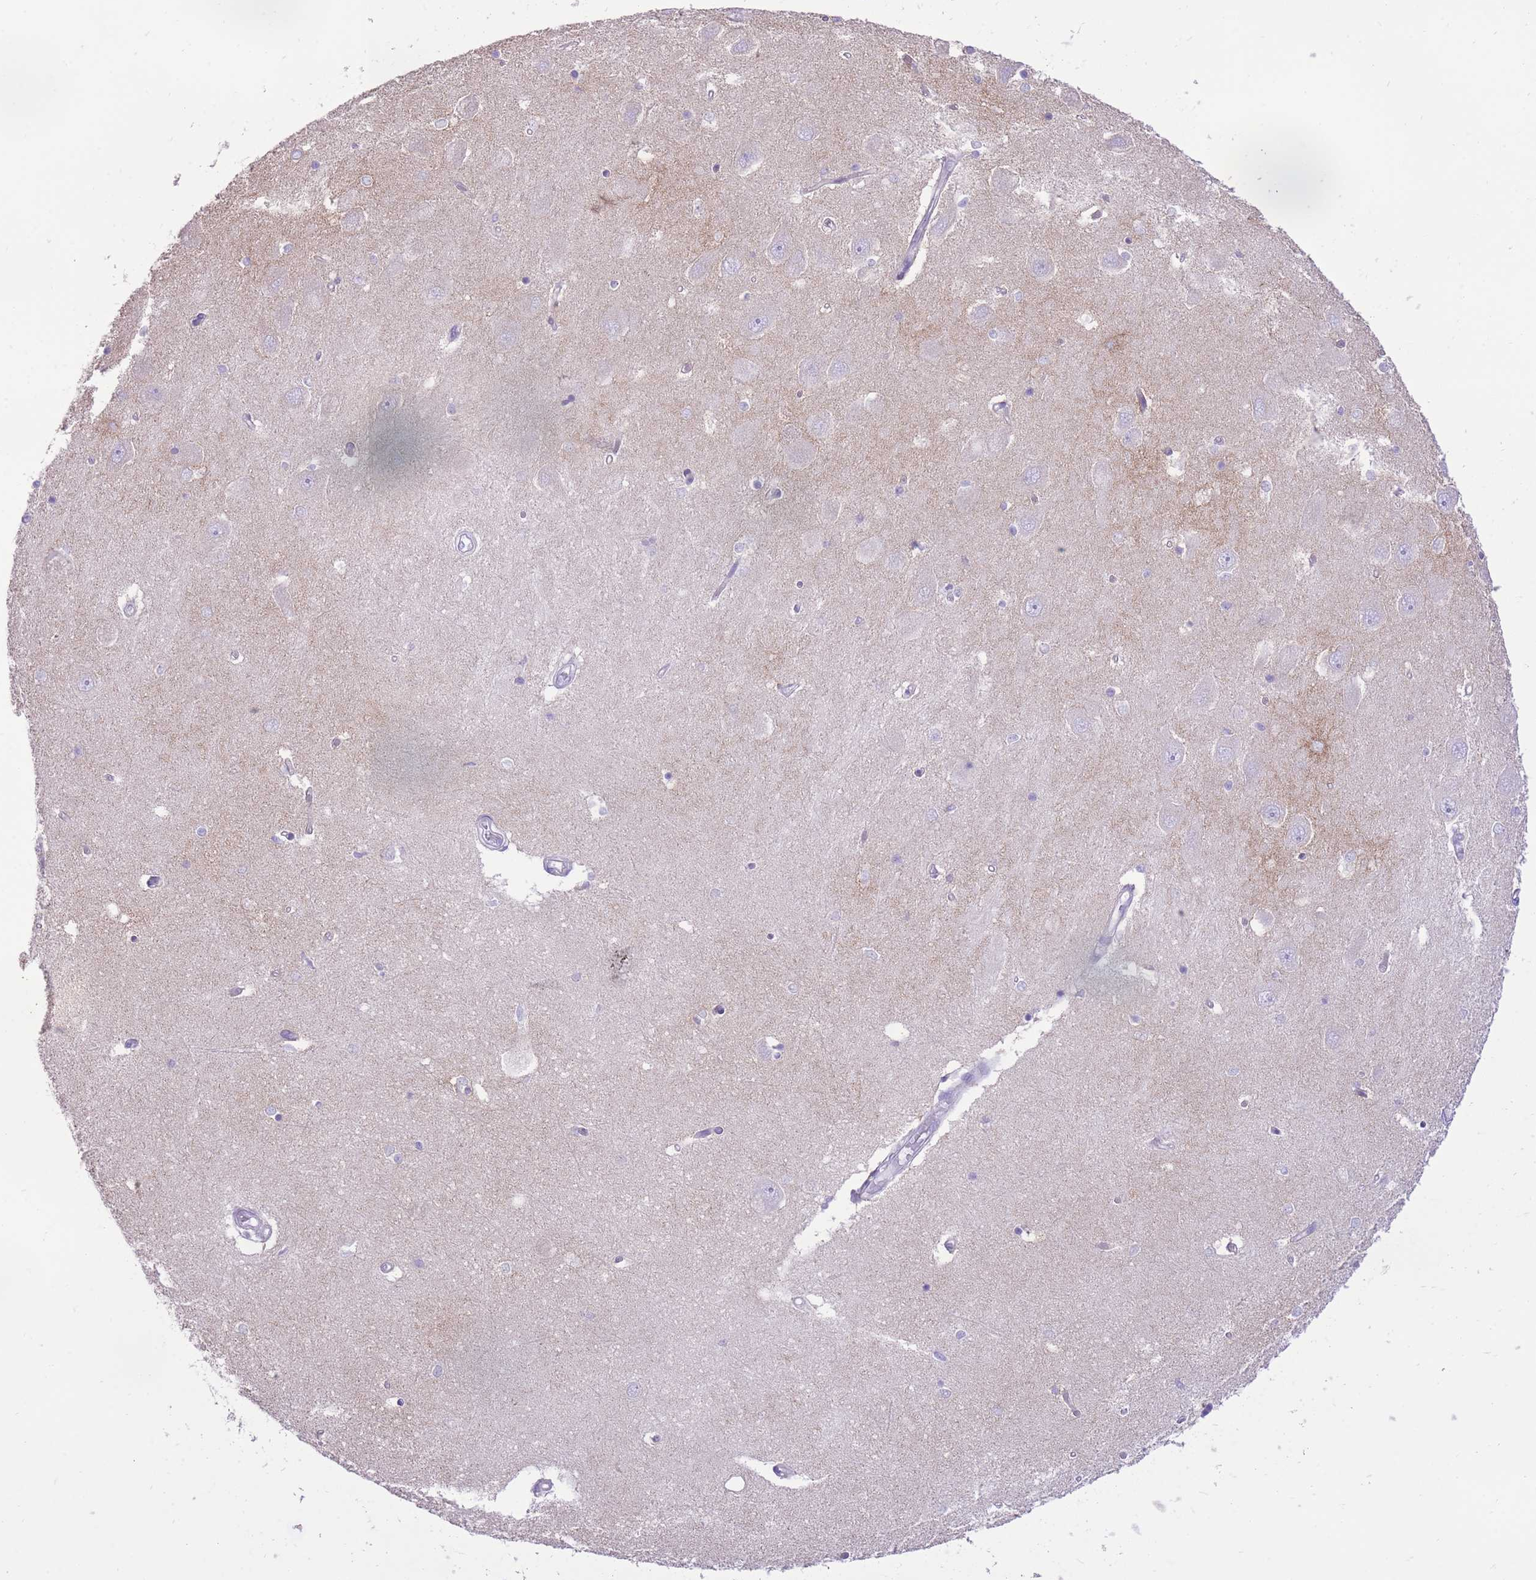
{"staining": {"intensity": "negative", "quantity": "none", "location": "none"}, "tissue": "hippocampus", "cell_type": "Glial cells", "image_type": "normal", "snomed": [{"axis": "morphology", "description": "Normal tissue, NOS"}, {"axis": "topography", "description": "Hippocampus"}], "caption": "High magnification brightfield microscopy of benign hippocampus stained with DAB (brown) and counterstained with hematoxylin (blue): glial cells show no significant staining.", "gene": "SLC4A4", "patient": {"sex": "male", "age": 45}}